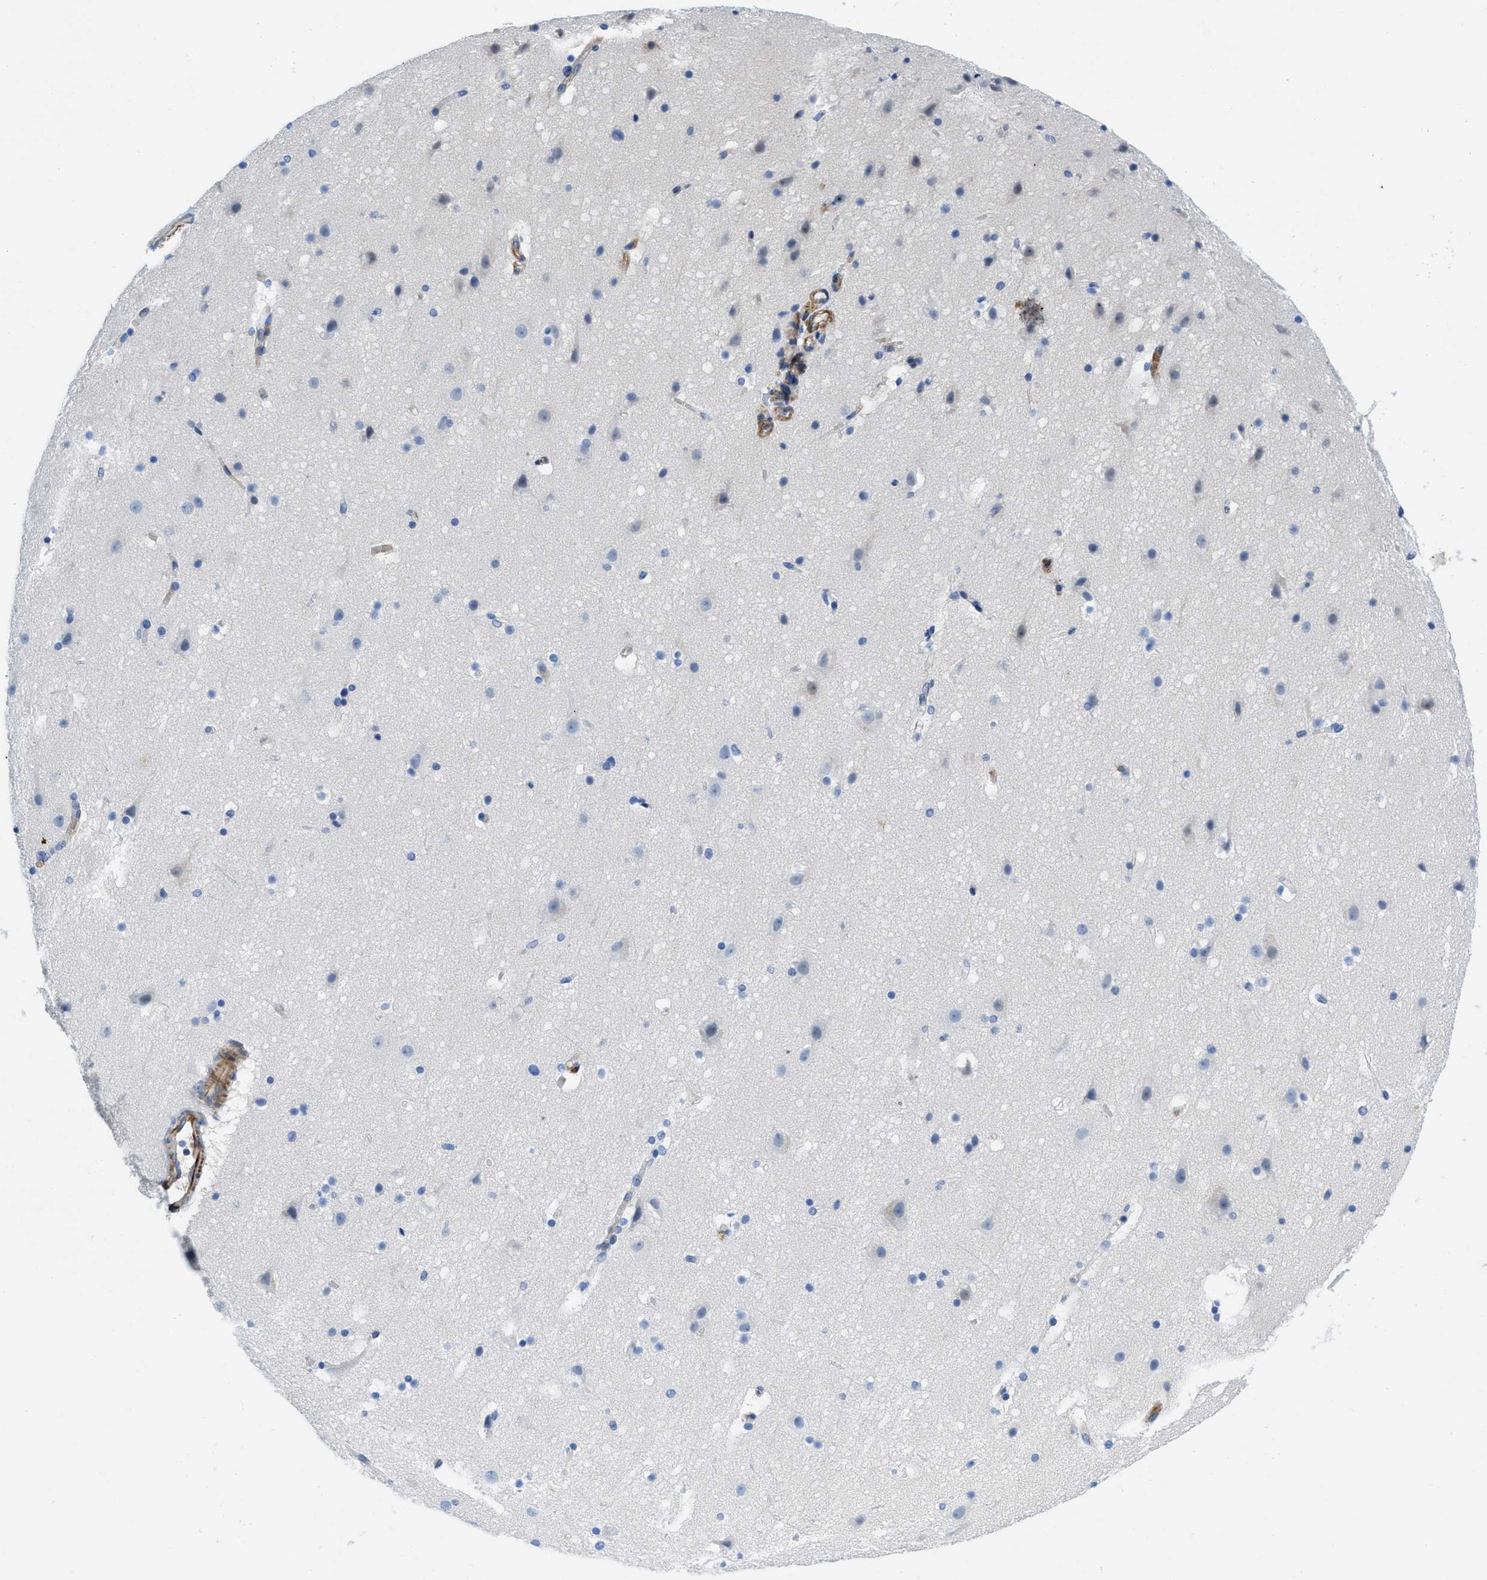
{"staining": {"intensity": "moderate", "quantity": "25%-75%", "location": "cytoplasmic/membranous"}, "tissue": "cerebral cortex", "cell_type": "Endothelial cells", "image_type": "normal", "snomed": [{"axis": "morphology", "description": "Normal tissue, NOS"}, {"axis": "topography", "description": "Cerebral cortex"}], "caption": "IHC micrograph of normal human cerebral cortex stained for a protein (brown), which demonstrates medium levels of moderate cytoplasmic/membranous positivity in approximately 25%-75% of endothelial cells.", "gene": "XCR1", "patient": {"sex": "male", "age": 45}}